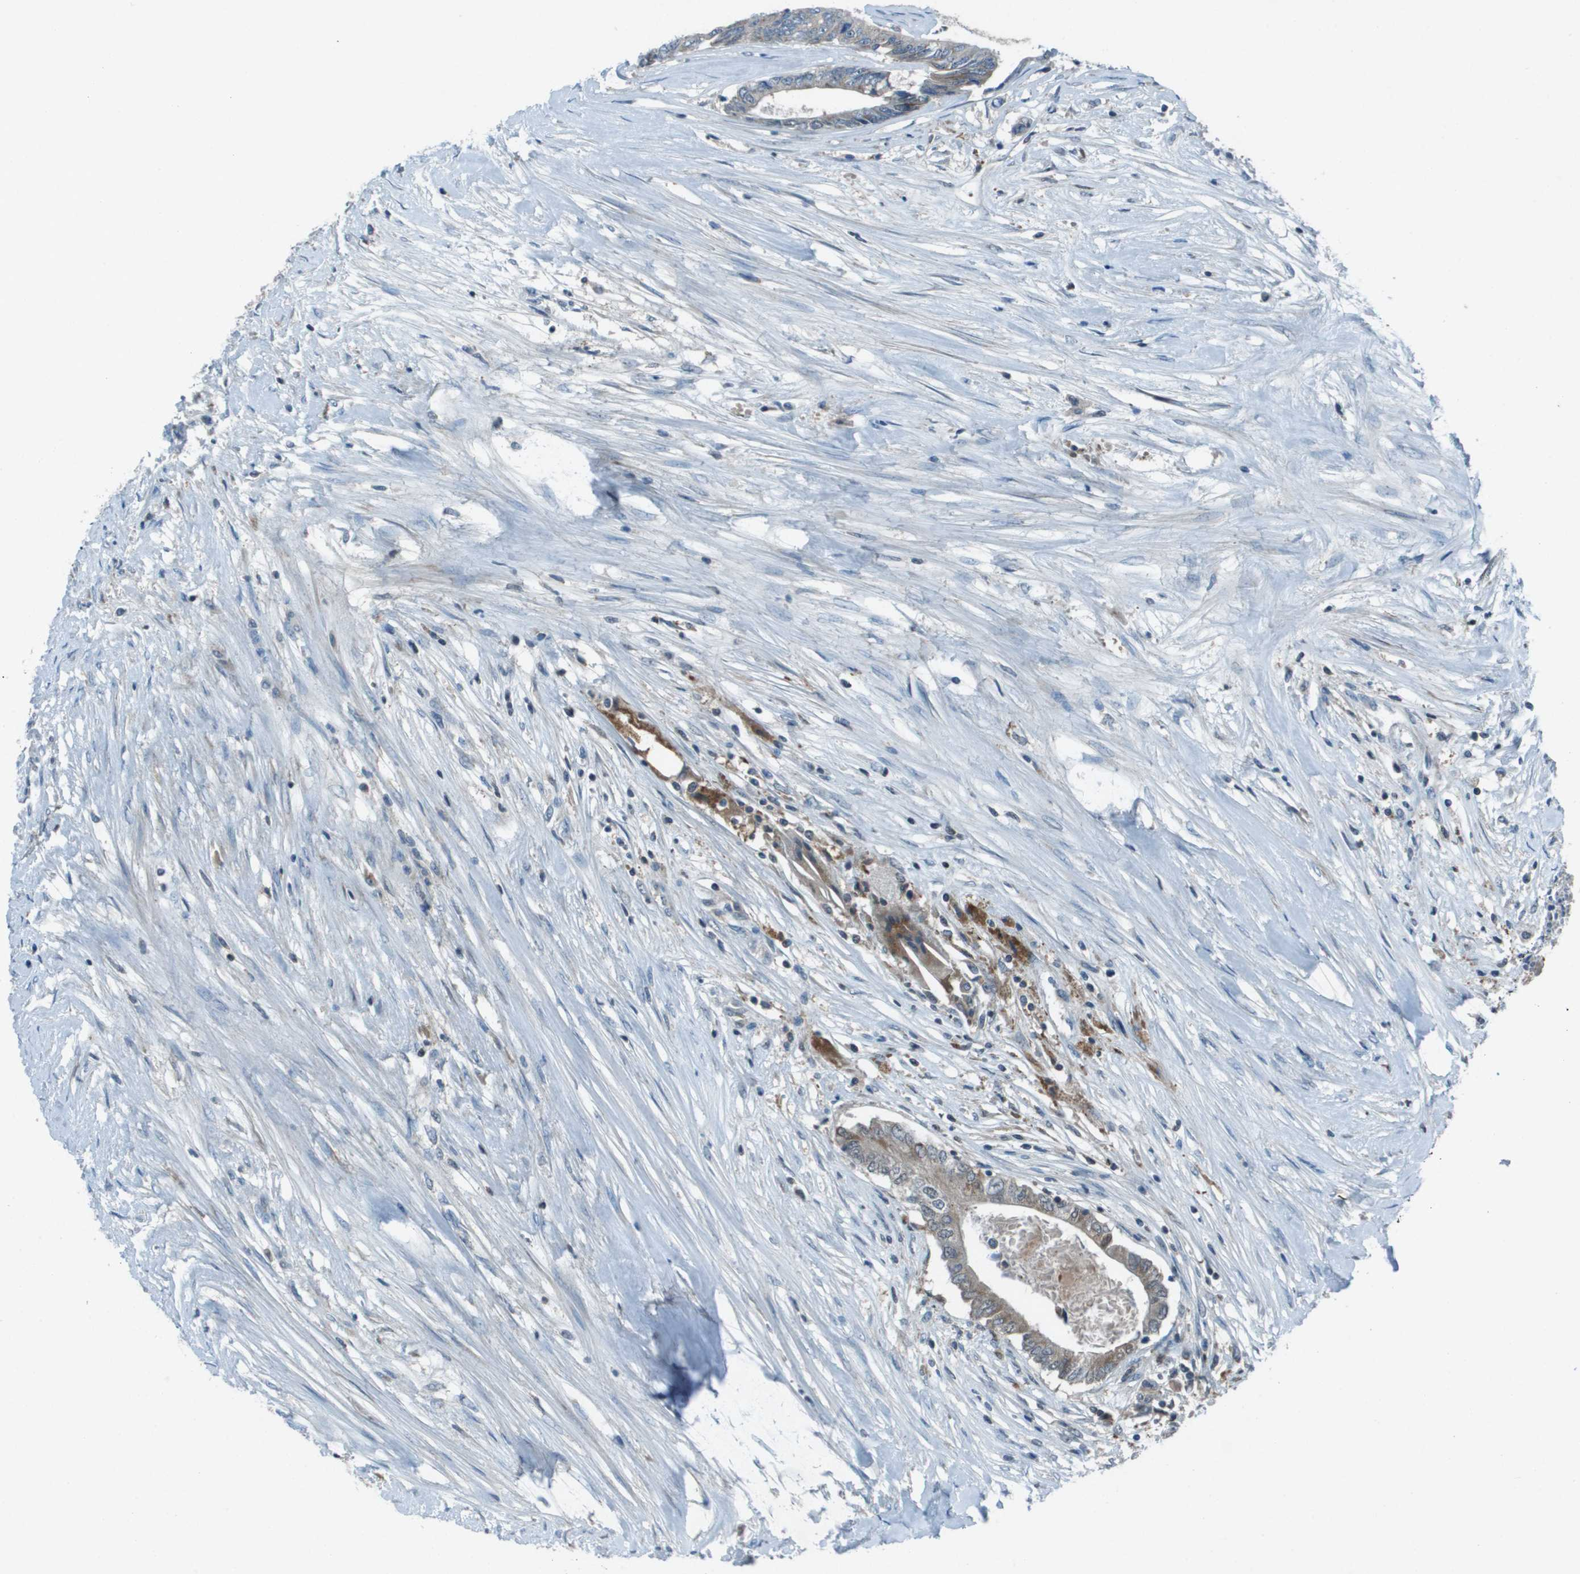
{"staining": {"intensity": "weak", "quantity": "25%-75%", "location": "cytoplasmic/membranous"}, "tissue": "colorectal cancer", "cell_type": "Tumor cells", "image_type": "cancer", "snomed": [{"axis": "morphology", "description": "Adenocarcinoma, NOS"}, {"axis": "topography", "description": "Rectum"}], "caption": "Immunohistochemistry (DAB) staining of human adenocarcinoma (colorectal) demonstrates weak cytoplasmic/membranous protein positivity in about 25%-75% of tumor cells. The protein of interest is stained brown, and the nuclei are stained in blue (DAB IHC with brightfield microscopy, high magnification).", "gene": "CAMK4", "patient": {"sex": "male", "age": 63}}